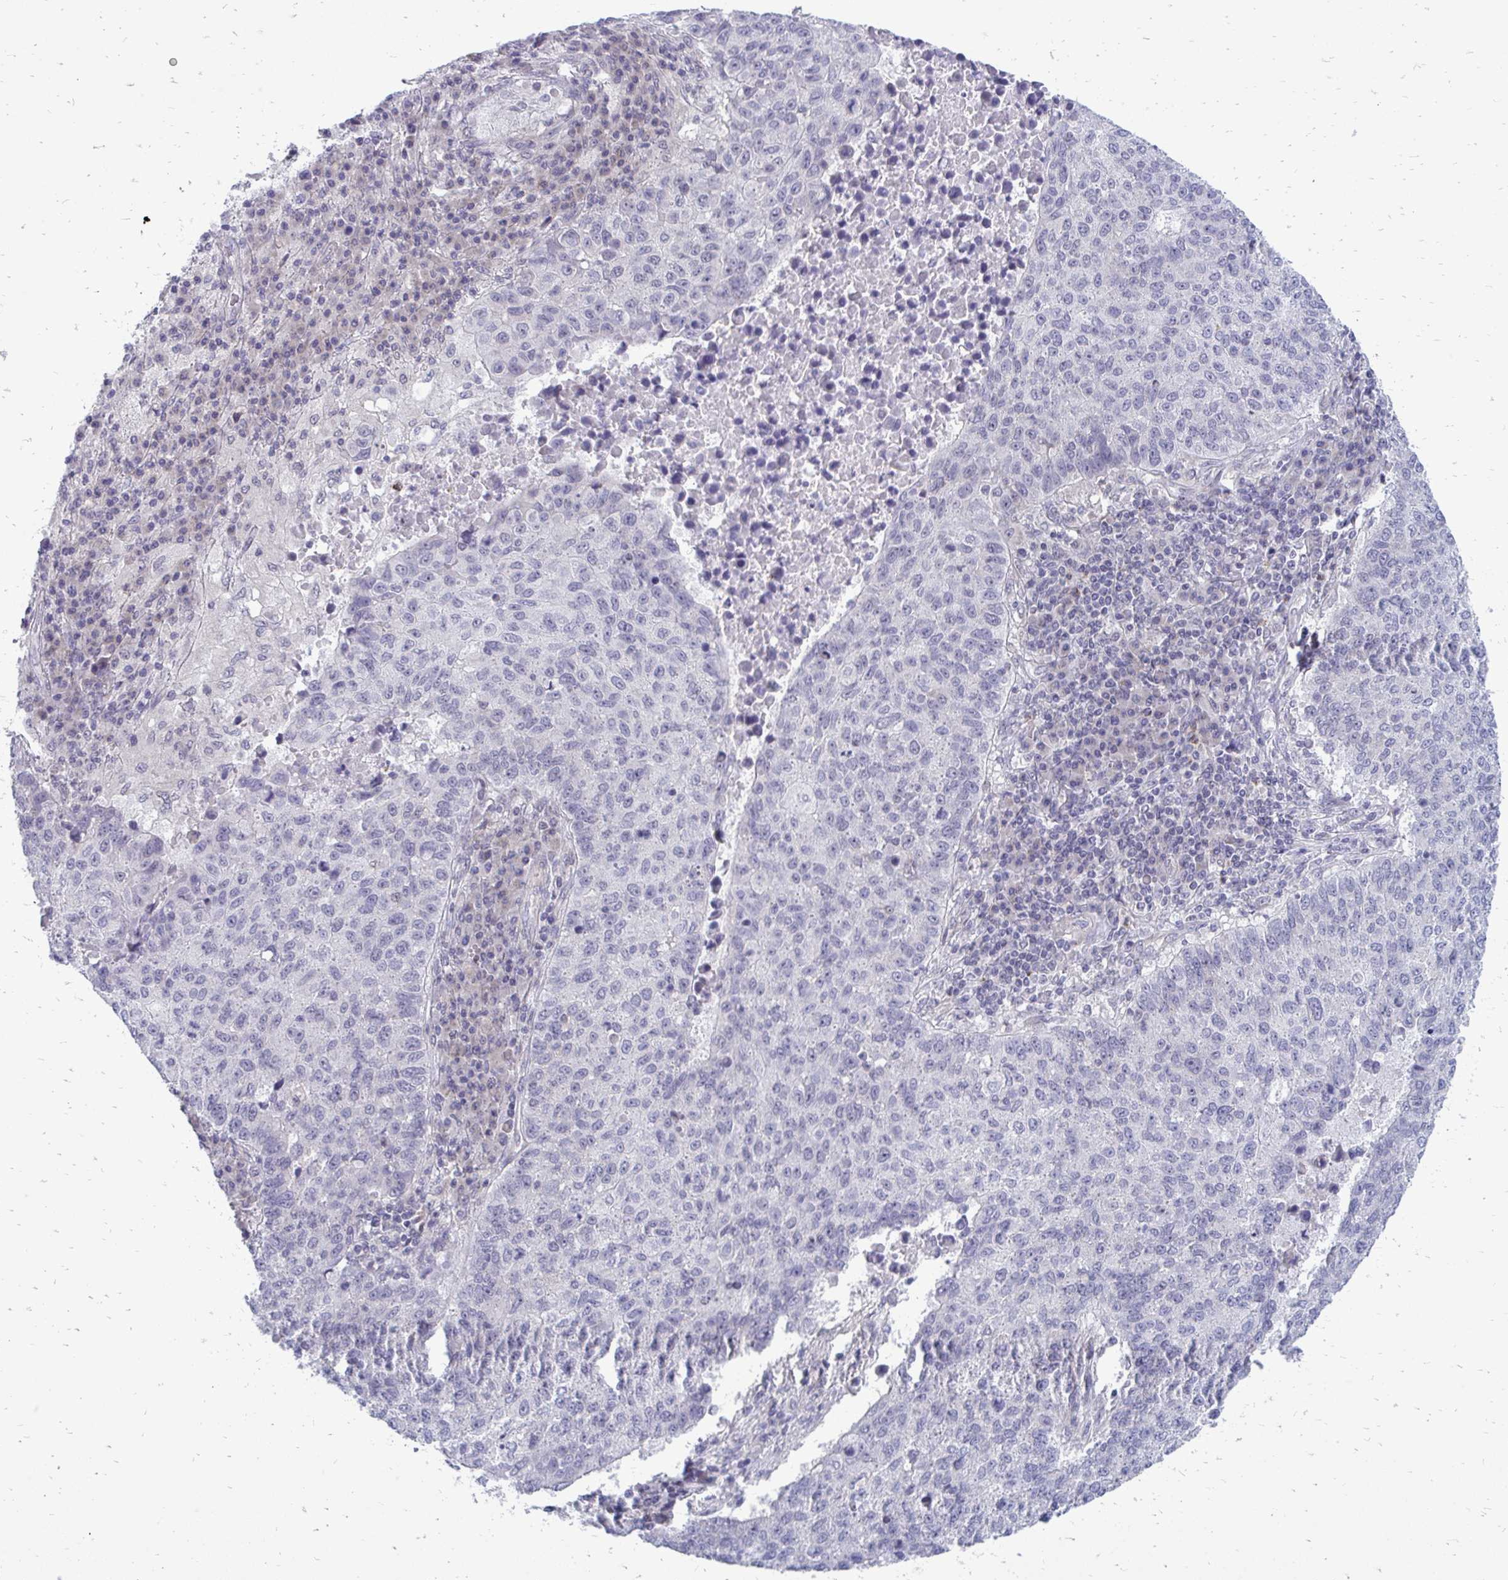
{"staining": {"intensity": "negative", "quantity": "none", "location": "none"}, "tissue": "lung cancer", "cell_type": "Tumor cells", "image_type": "cancer", "snomed": [{"axis": "morphology", "description": "Squamous cell carcinoma, NOS"}, {"axis": "topography", "description": "Lung"}], "caption": "The image reveals no significant expression in tumor cells of lung cancer (squamous cell carcinoma).", "gene": "ACSL5", "patient": {"sex": "male", "age": 73}}